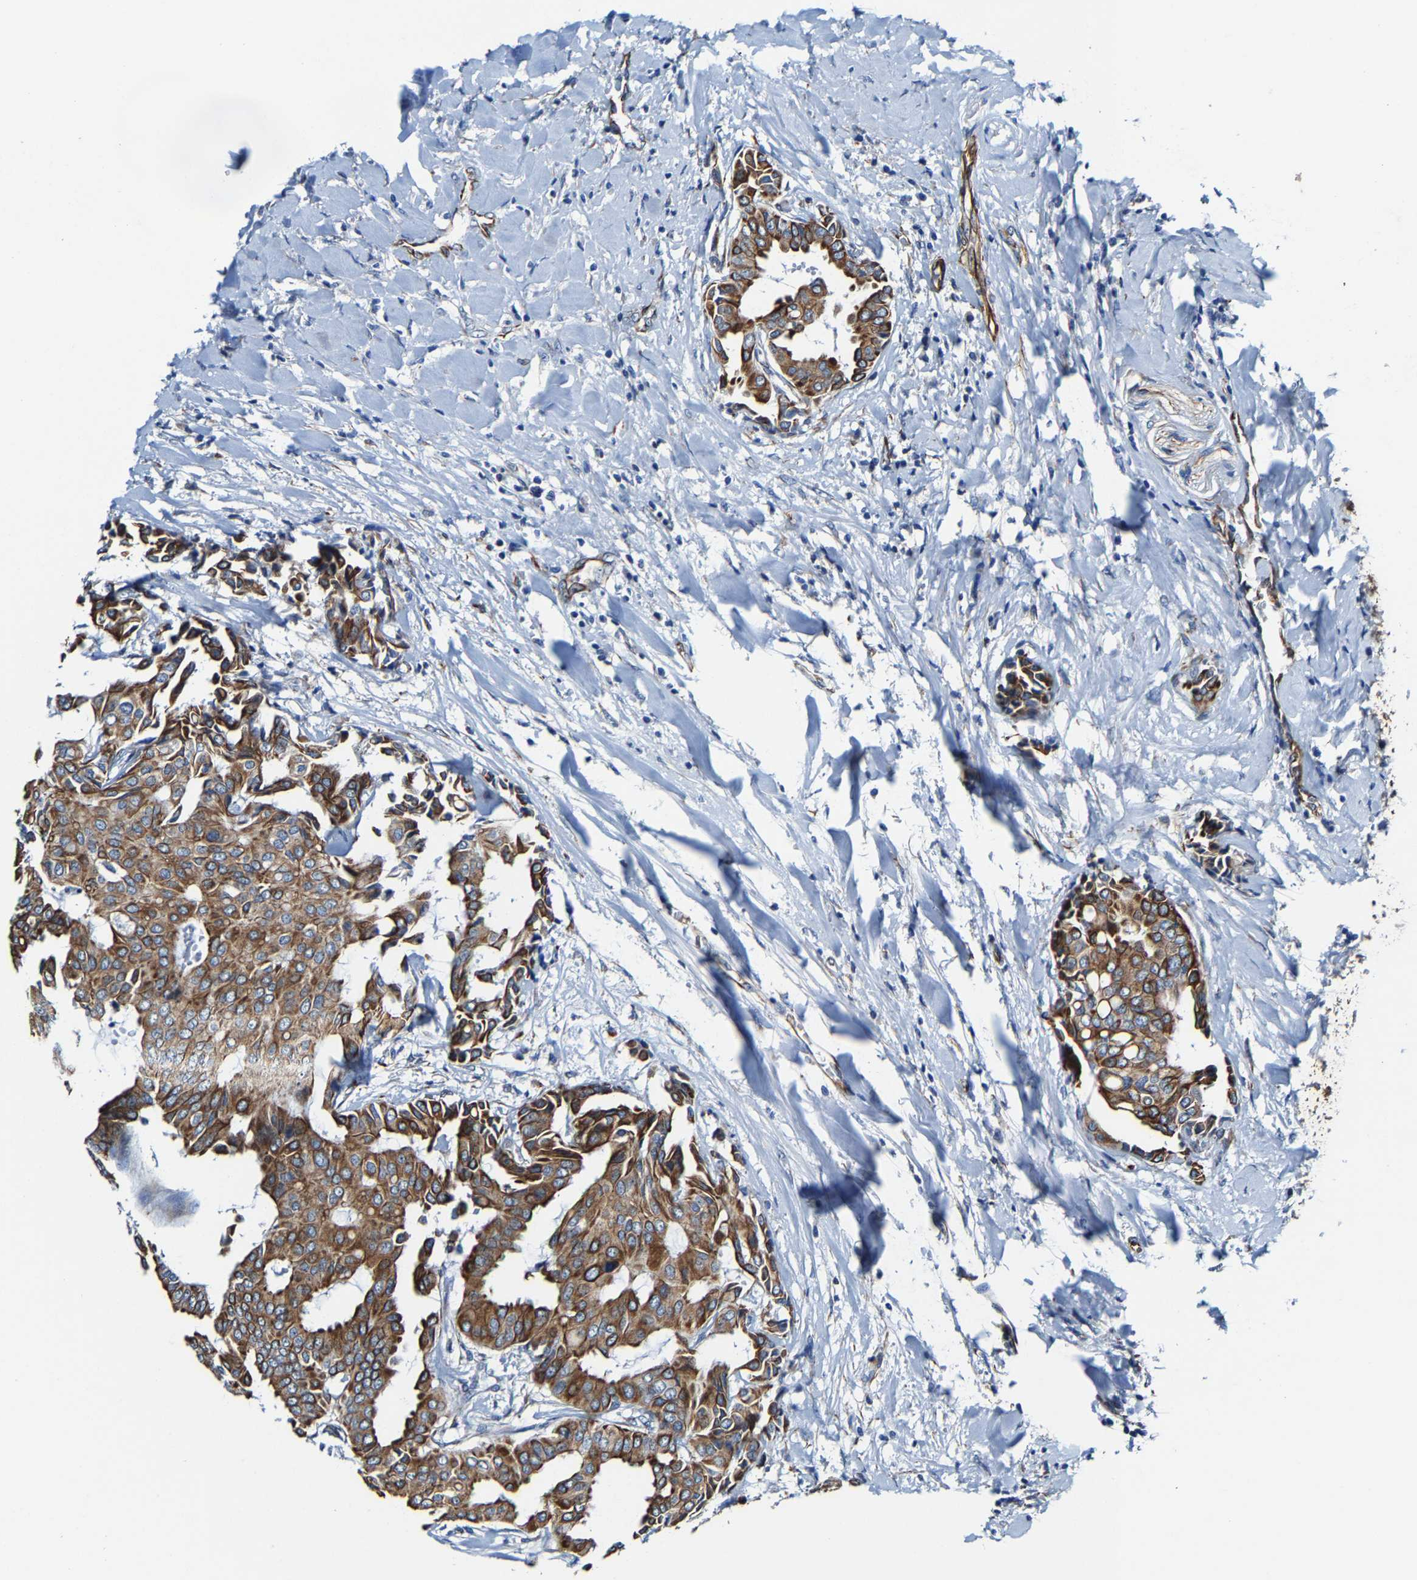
{"staining": {"intensity": "moderate", "quantity": ">75%", "location": "cytoplasmic/membranous"}, "tissue": "head and neck cancer", "cell_type": "Tumor cells", "image_type": "cancer", "snomed": [{"axis": "morphology", "description": "Adenocarcinoma, NOS"}, {"axis": "topography", "description": "Salivary gland"}, {"axis": "topography", "description": "Head-Neck"}], "caption": "Immunohistochemistry (DAB (3,3'-diaminobenzidine)) staining of head and neck cancer (adenocarcinoma) demonstrates moderate cytoplasmic/membranous protein expression in about >75% of tumor cells.", "gene": "MMEL1", "patient": {"sex": "female", "age": 59}}